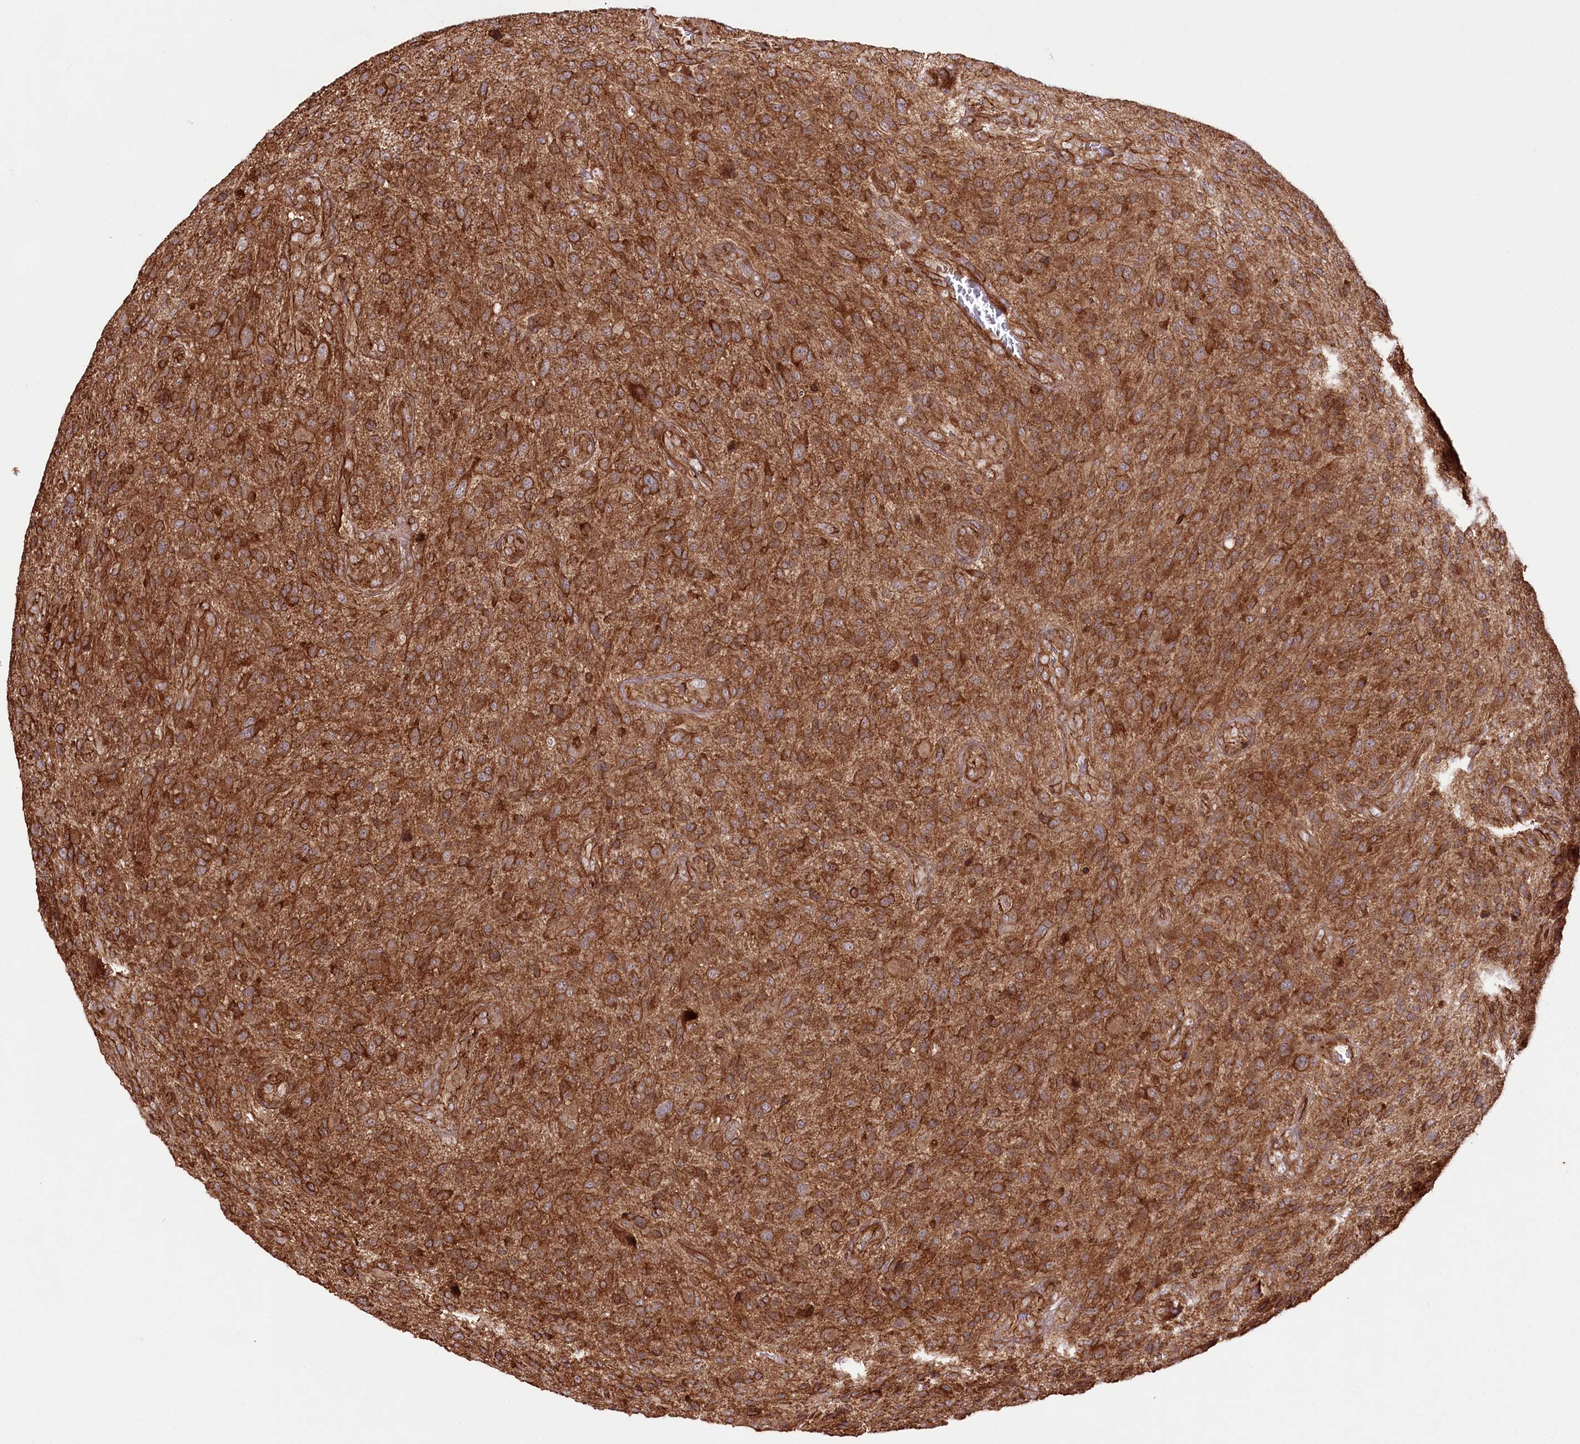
{"staining": {"intensity": "strong", "quantity": ">75%", "location": "cytoplasmic/membranous"}, "tissue": "glioma", "cell_type": "Tumor cells", "image_type": "cancer", "snomed": [{"axis": "morphology", "description": "Glioma, malignant, High grade"}, {"axis": "topography", "description": "Brain"}], "caption": "Immunohistochemical staining of human glioma reveals high levels of strong cytoplasmic/membranous protein staining in about >75% of tumor cells.", "gene": "DHX29", "patient": {"sex": "male", "age": 47}}